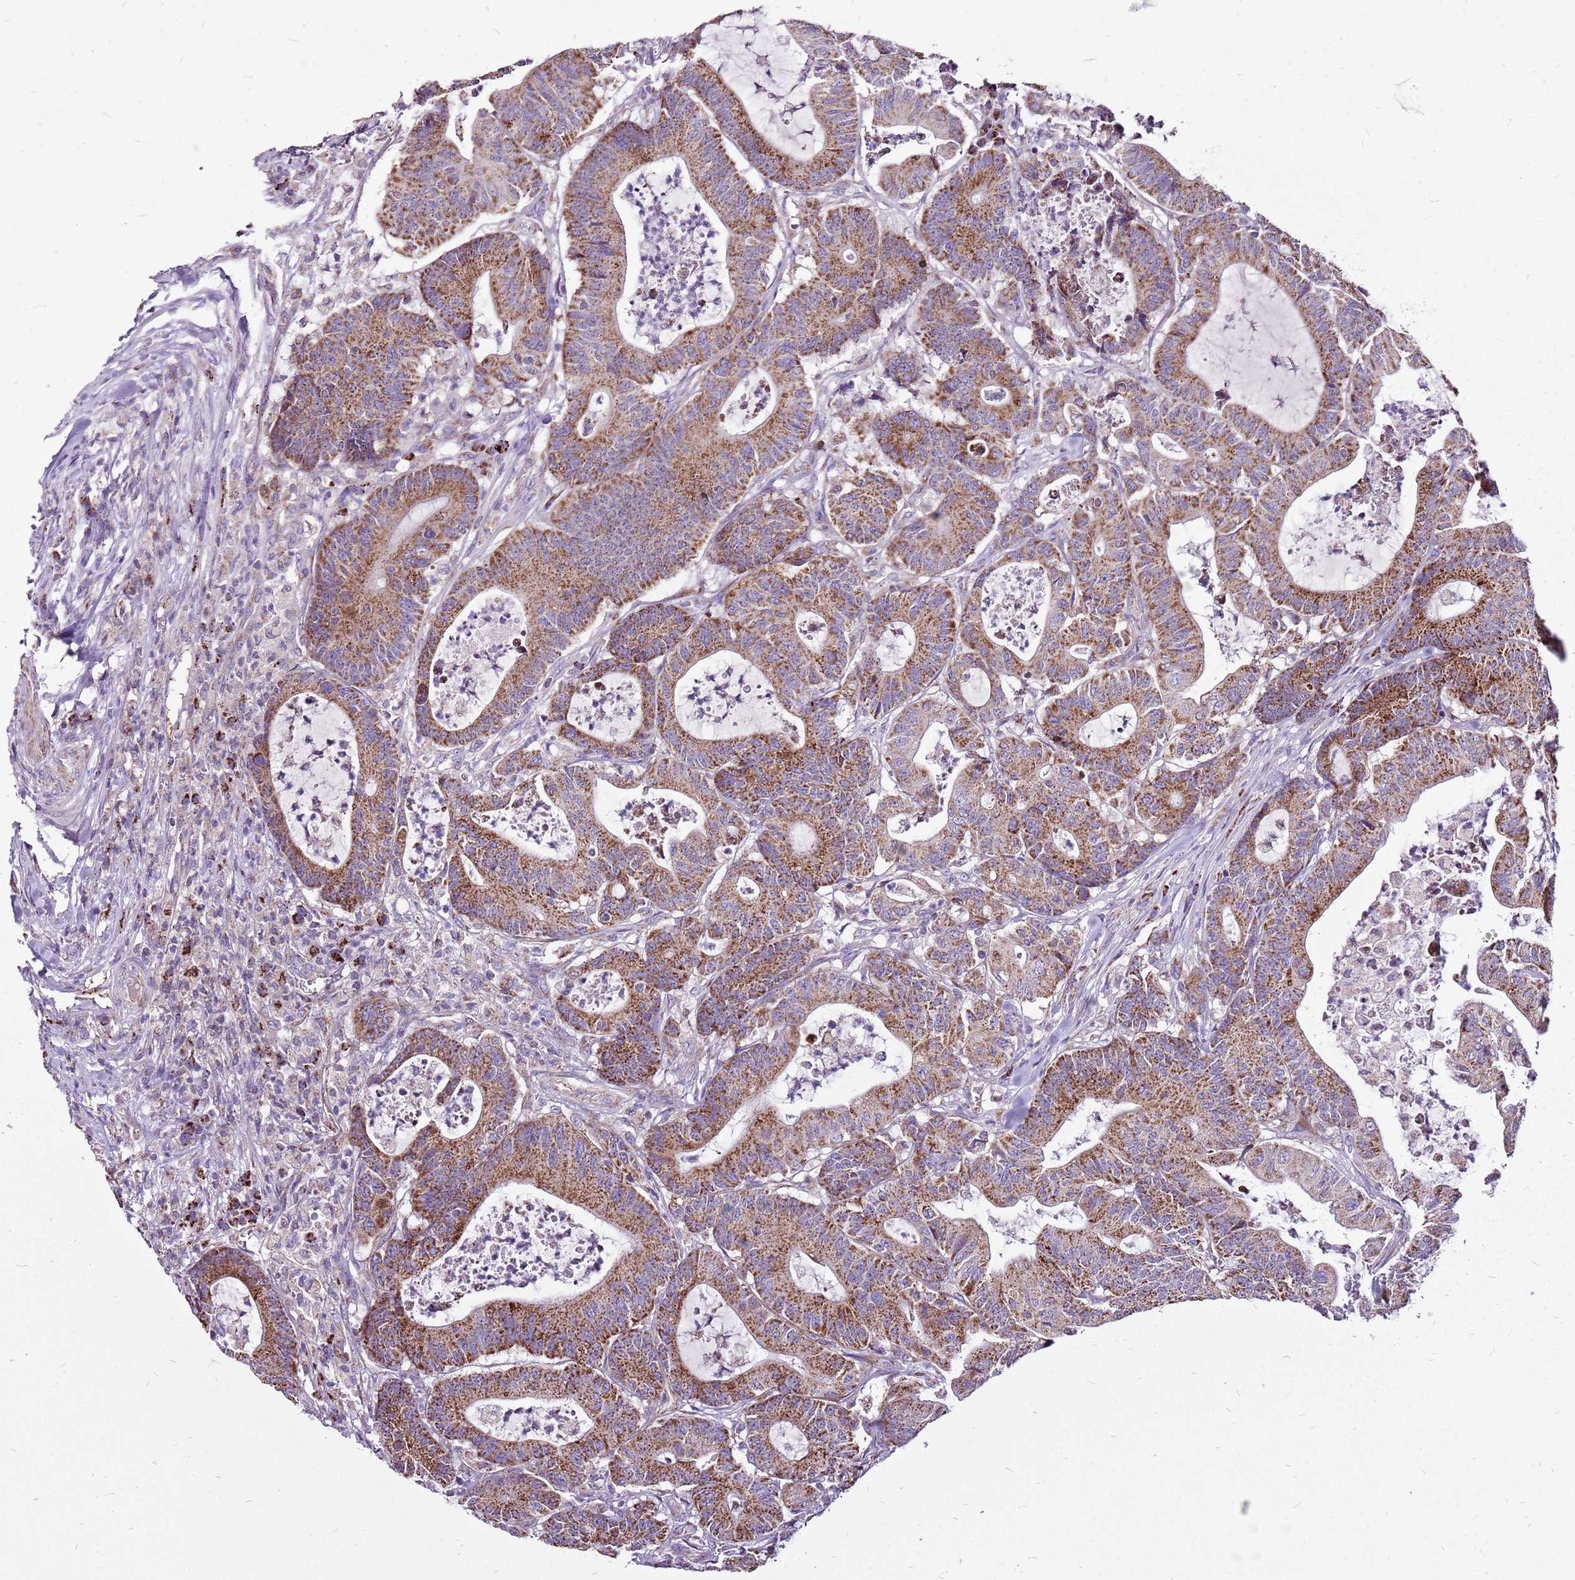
{"staining": {"intensity": "moderate", "quantity": ">75%", "location": "cytoplasmic/membranous"}, "tissue": "colorectal cancer", "cell_type": "Tumor cells", "image_type": "cancer", "snomed": [{"axis": "morphology", "description": "Adenocarcinoma, NOS"}, {"axis": "topography", "description": "Colon"}], "caption": "This histopathology image demonstrates IHC staining of human adenocarcinoma (colorectal), with medium moderate cytoplasmic/membranous staining in about >75% of tumor cells.", "gene": "GCDH", "patient": {"sex": "female", "age": 84}}